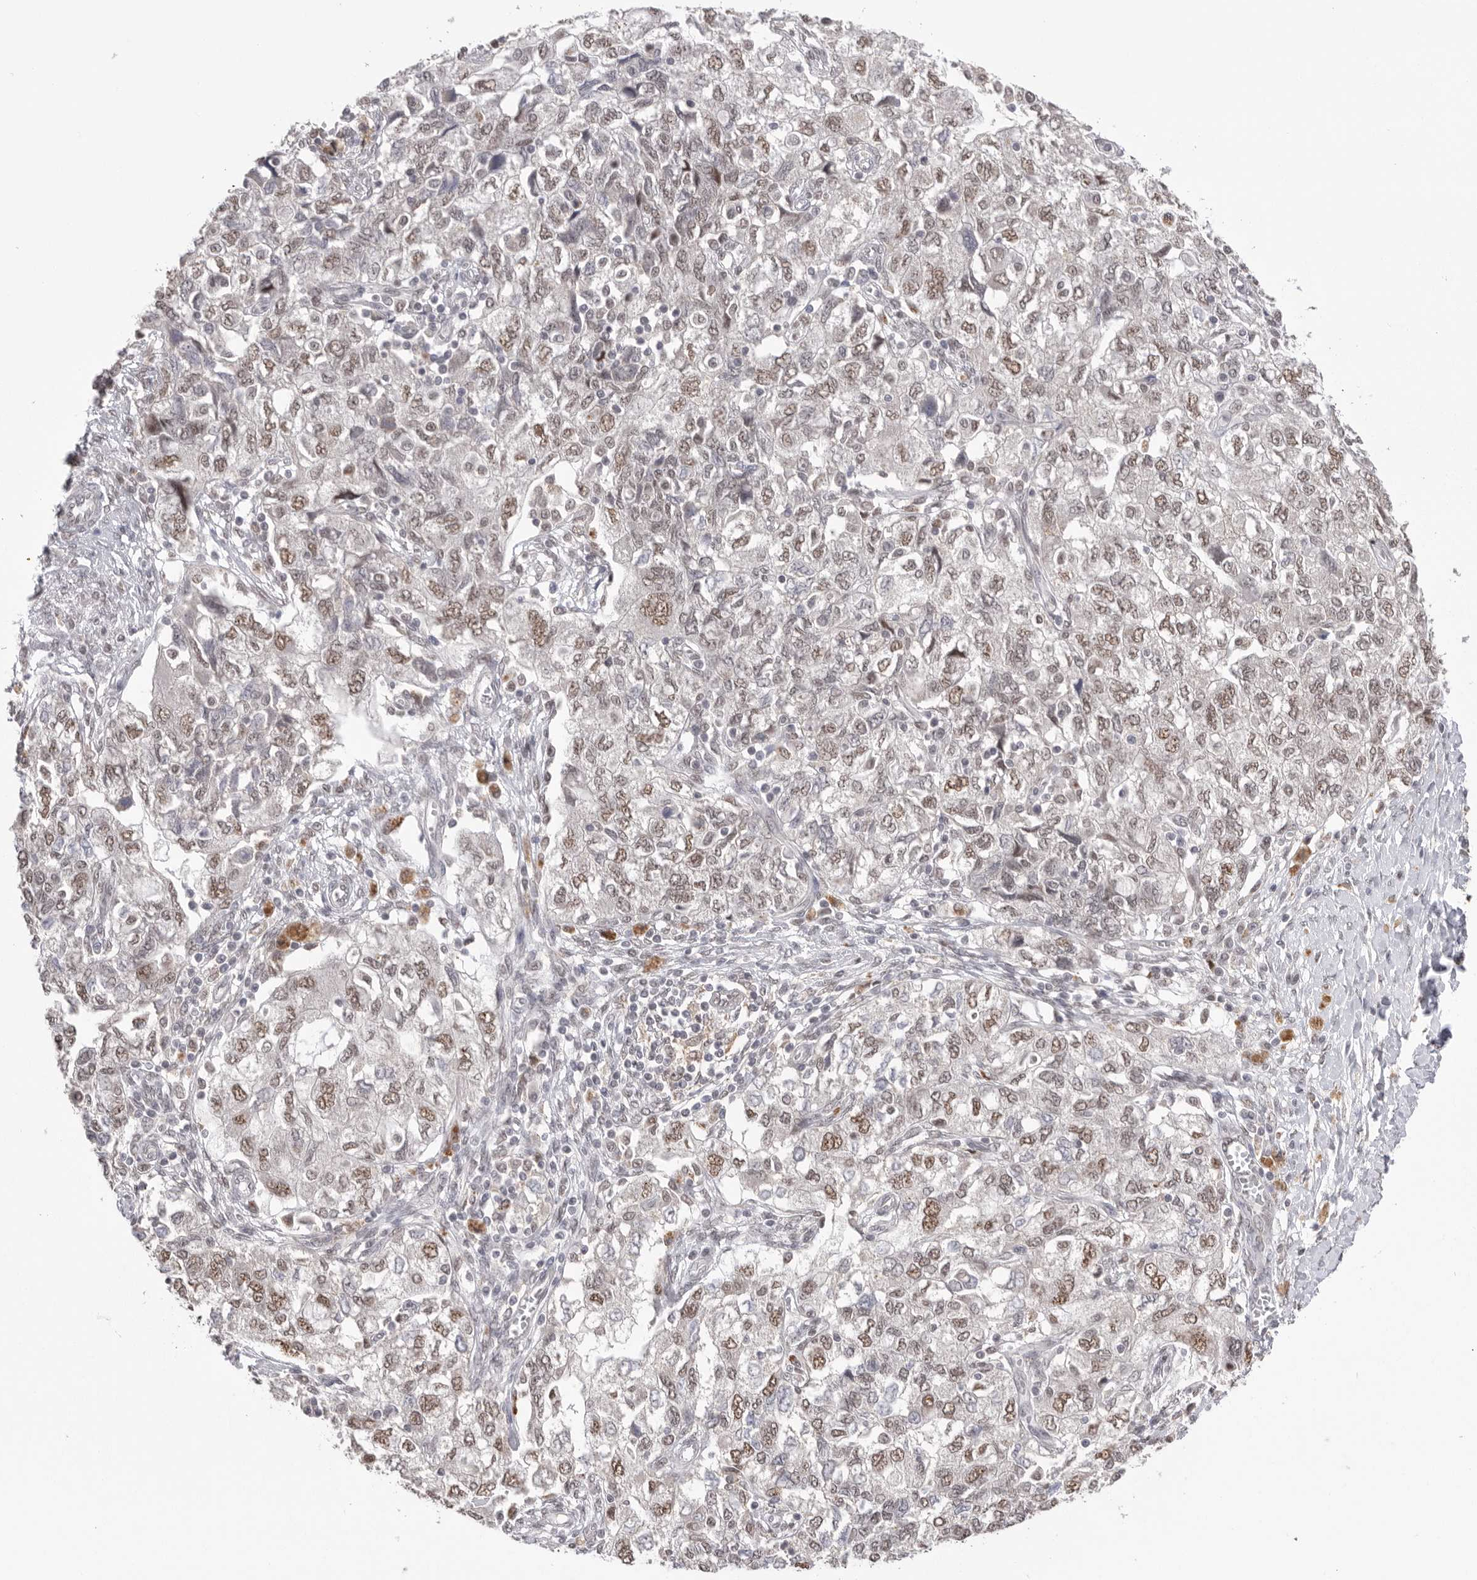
{"staining": {"intensity": "moderate", "quantity": "25%-75%", "location": "nuclear"}, "tissue": "ovarian cancer", "cell_type": "Tumor cells", "image_type": "cancer", "snomed": [{"axis": "morphology", "description": "Carcinoma, NOS"}, {"axis": "morphology", "description": "Cystadenocarcinoma, serous, NOS"}, {"axis": "topography", "description": "Ovary"}], "caption": "Immunohistochemistry (DAB) staining of ovarian serous cystadenocarcinoma displays moderate nuclear protein expression in approximately 25%-75% of tumor cells.", "gene": "BCLAF3", "patient": {"sex": "female", "age": 69}}